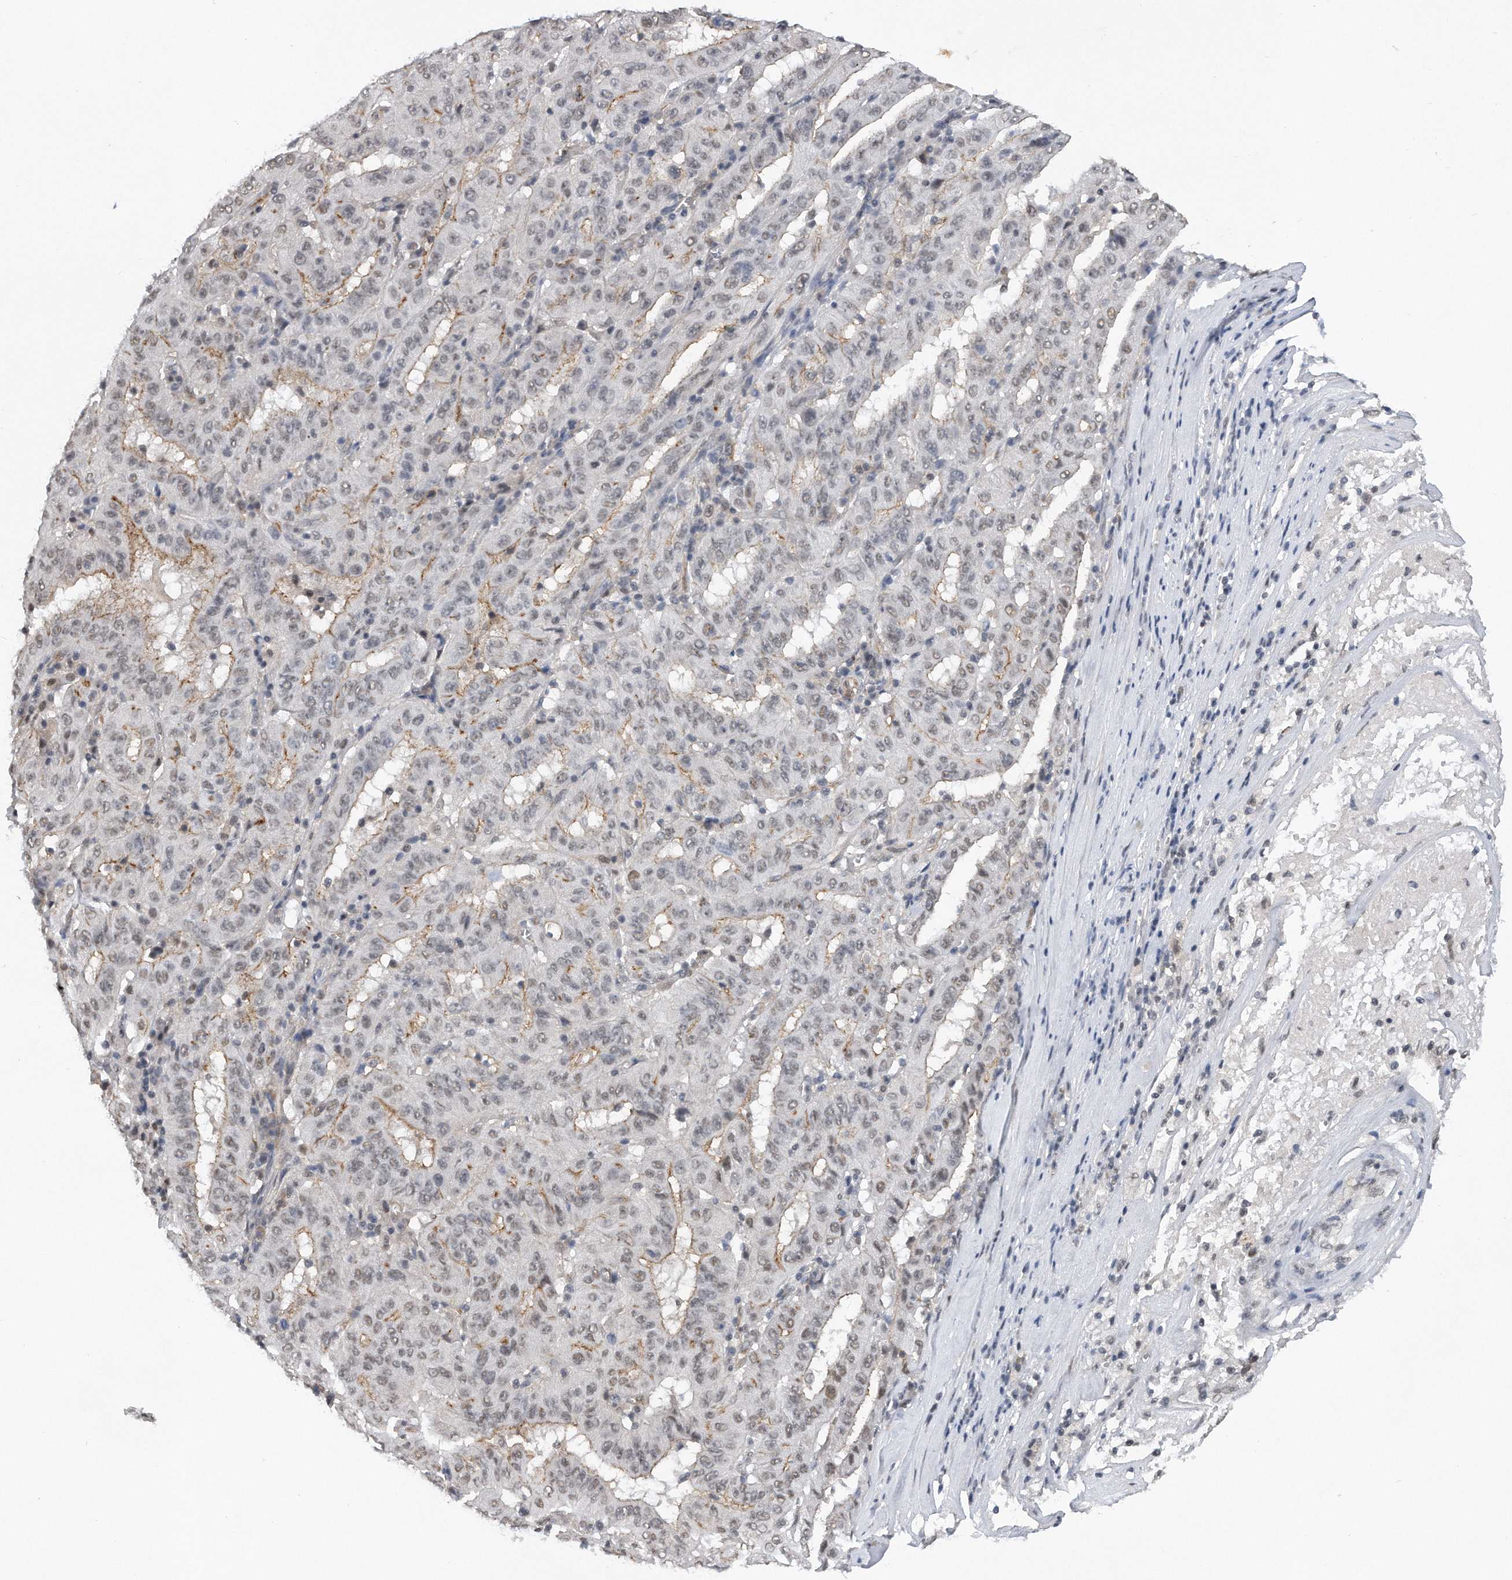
{"staining": {"intensity": "weak", "quantity": "<25%", "location": "cytoplasmic/membranous"}, "tissue": "pancreatic cancer", "cell_type": "Tumor cells", "image_type": "cancer", "snomed": [{"axis": "morphology", "description": "Adenocarcinoma, NOS"}, {"axis": "topography", "description": "Pancreas"}], "caption": "An image of human adenocarcinoma (pancreatic) is negative for staining in tumor cells. (DAB immunohistochemistry (IHC) visualized using brightfield microscopy, high magnification).", "gene": "TP53INP1", "patient": {"sex": "male", "age": 63}}